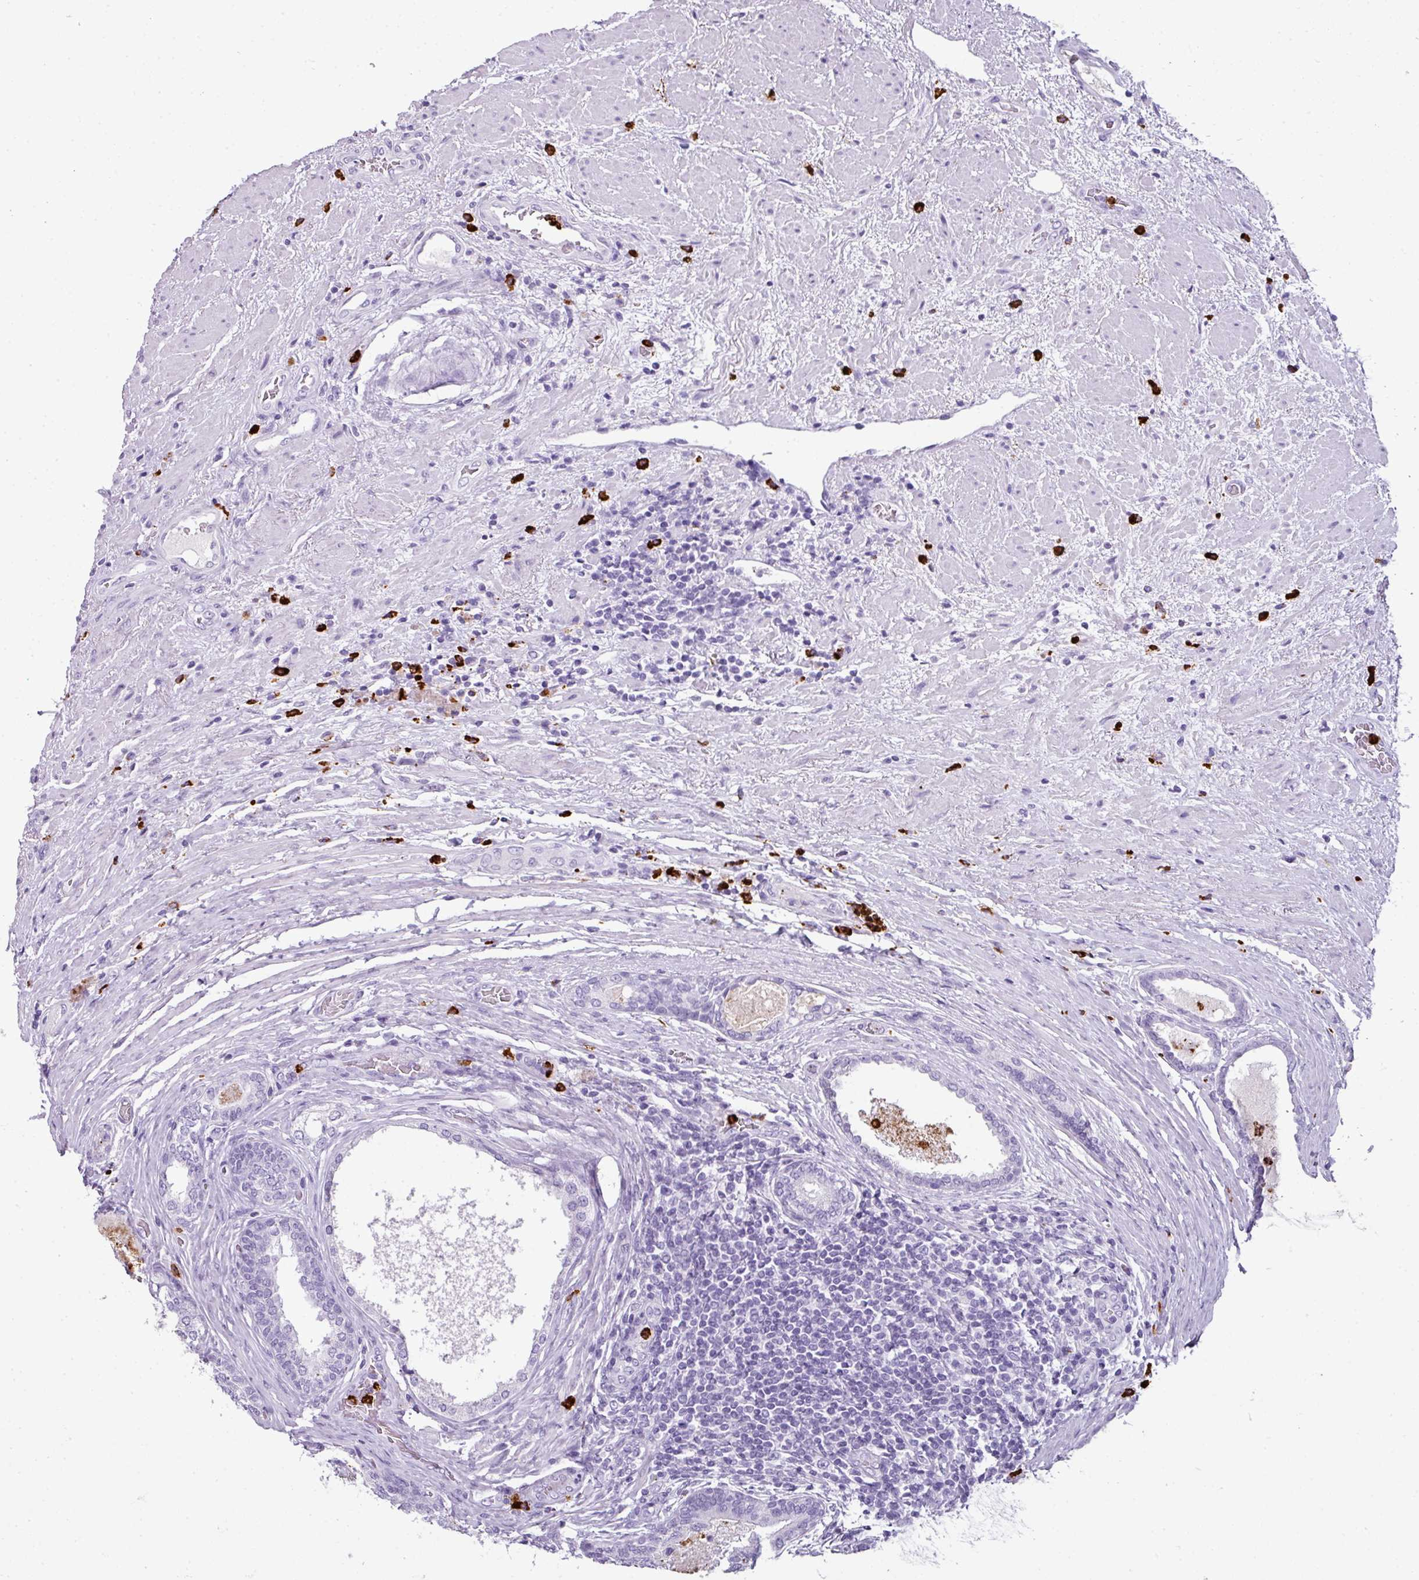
{"staining": {"intensity": "negative", "quantity": "none", "location": "none"}, "tissue": "prostate cancer", "cell_type": "Tumor cells", "image_type": "cancer", "snomed": [{"axis": "morphology", "description": "Adenocarcinoma, High grade"}, {"axis": "topography", "description": "Prostate"}], "caption": "Protein analysis of prostate adenocarcinoma (high-grade) demonstrates no significant staining in tumor cells.", "gene": "CTSG", "patient": {"sex": "male", "age": 70}}